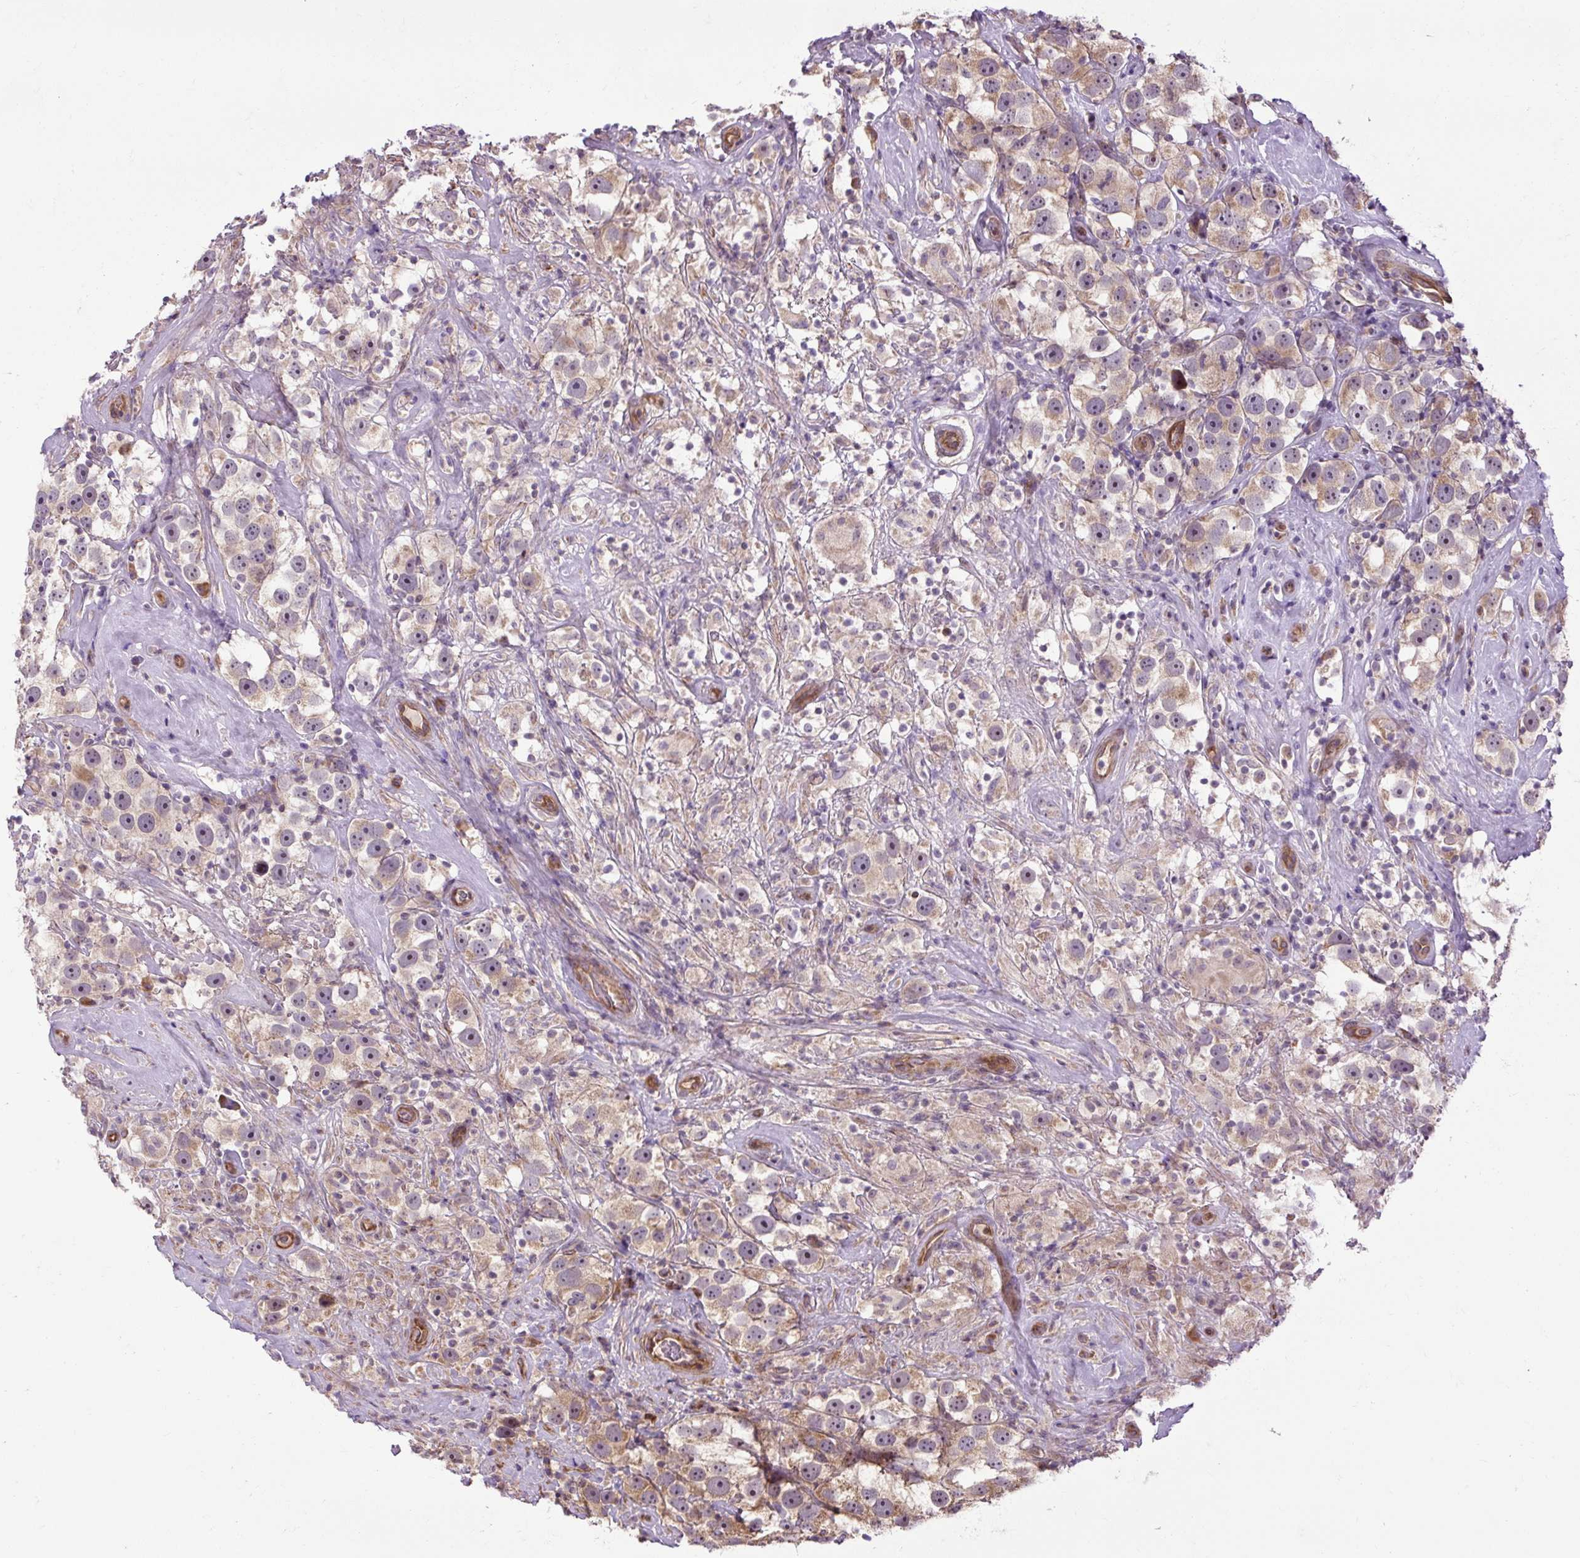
{"staining": {"intensity": "moderate", "quantity": "25%-75%", "location": "cytoplasmic/membranous"}, "tissue": "testis cancer", "cell_type": "Tumor cells", "image_type": "cancer", "snomed": [{"axis": "morphology", "description": "Seminoma, NOS"}, {"axis": "topography", "description": "Testis"}], "caption": "An image of human testis cancer stained for a protein demonstrates moderate cytoplasmic/membranous brown staining in tumor cells. Nuclei are stained in blue.", "gene": "FLRT1", "patient": {"sex": "male", "age": 49}}